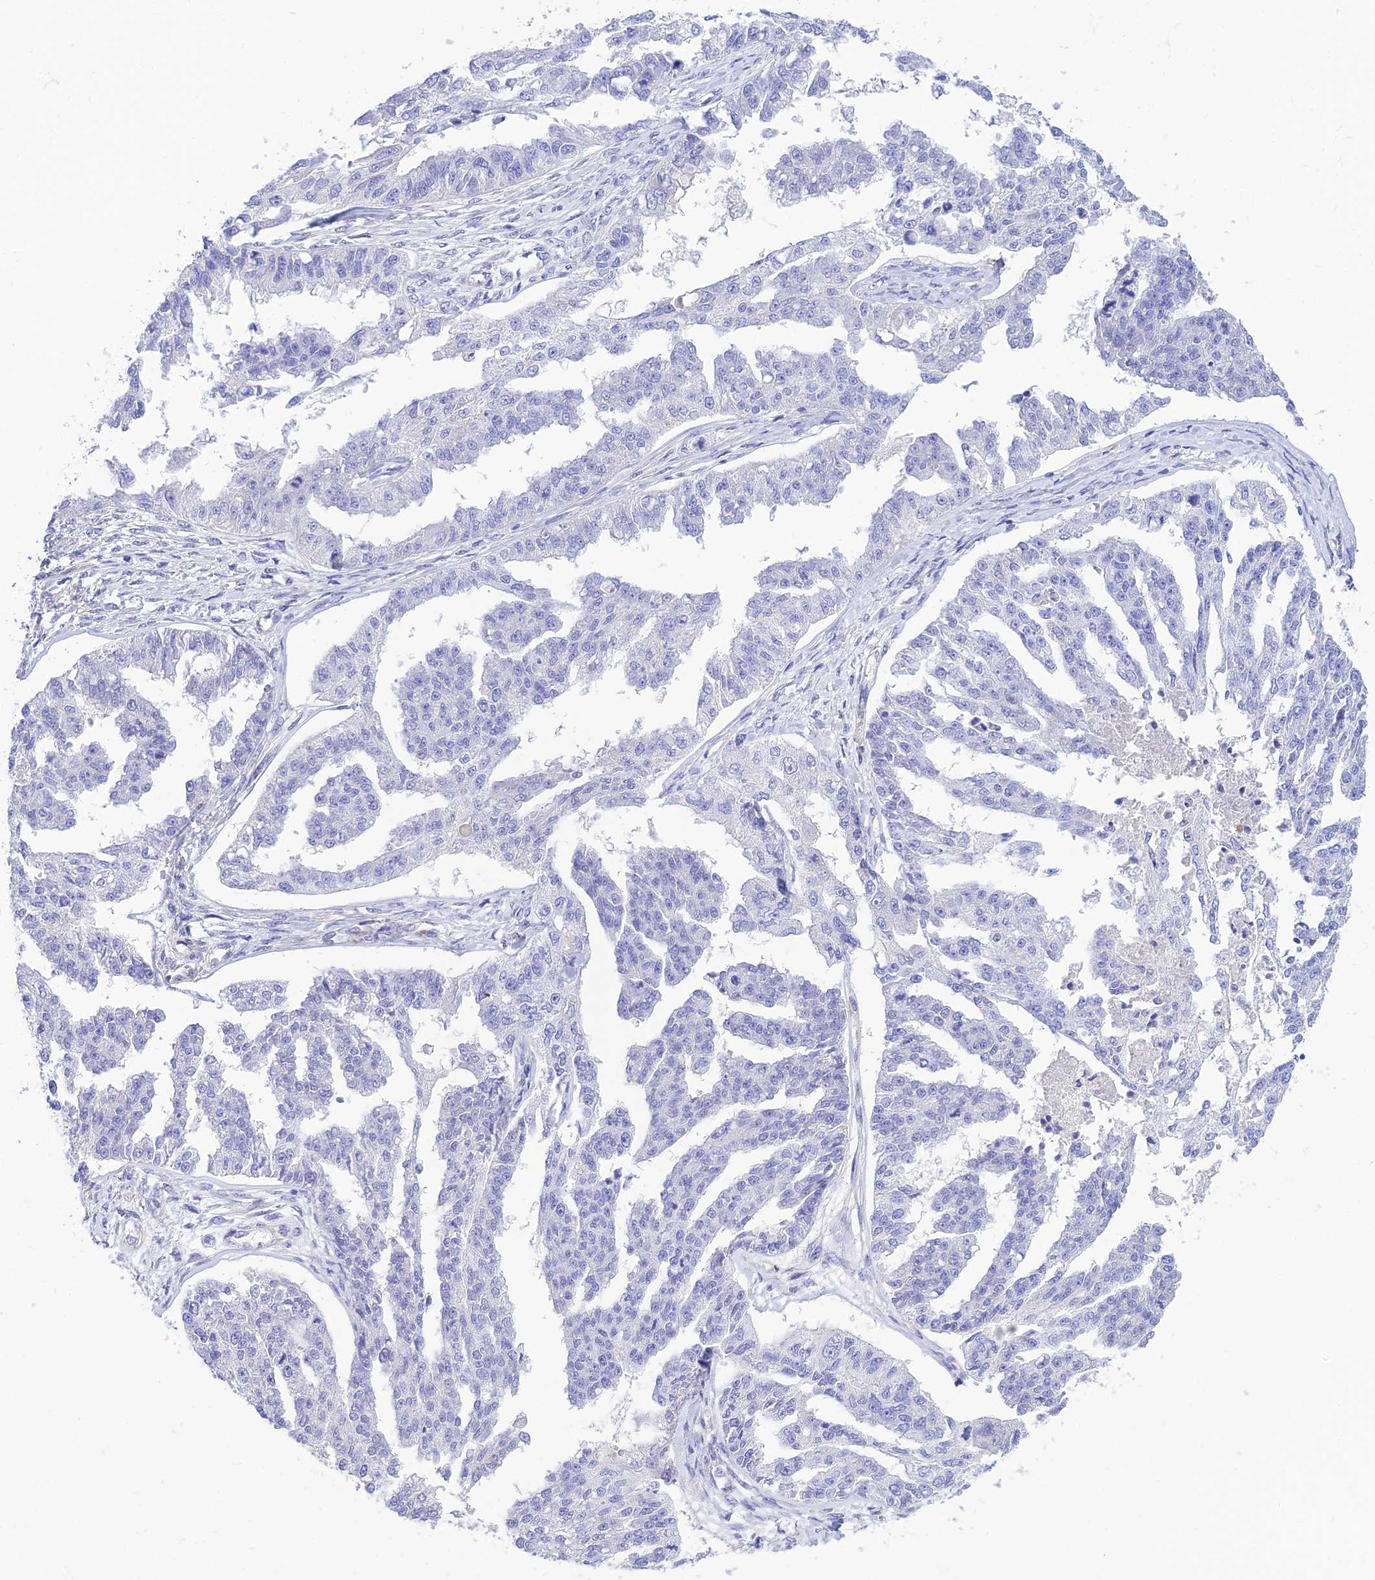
{"staining": {"intensity": "negative", "quantity": "none", "location": "none"}, "tissue": "ovarian cancer", "cell_type": "Tumor cells", "image_type": "cancer", "snomed": [{"axis": "morphology", "description": "Cystadenocarcinoma, serous, NOS"}, {"axis": "topography", "description": "Ovary"}], "caption": "DAB immunohistochemical staining of ovarian cancer shows no significant staining in tumor cells.", "gene": "ZDHHC16", "patient": {"sex": "female", "age": 58}}